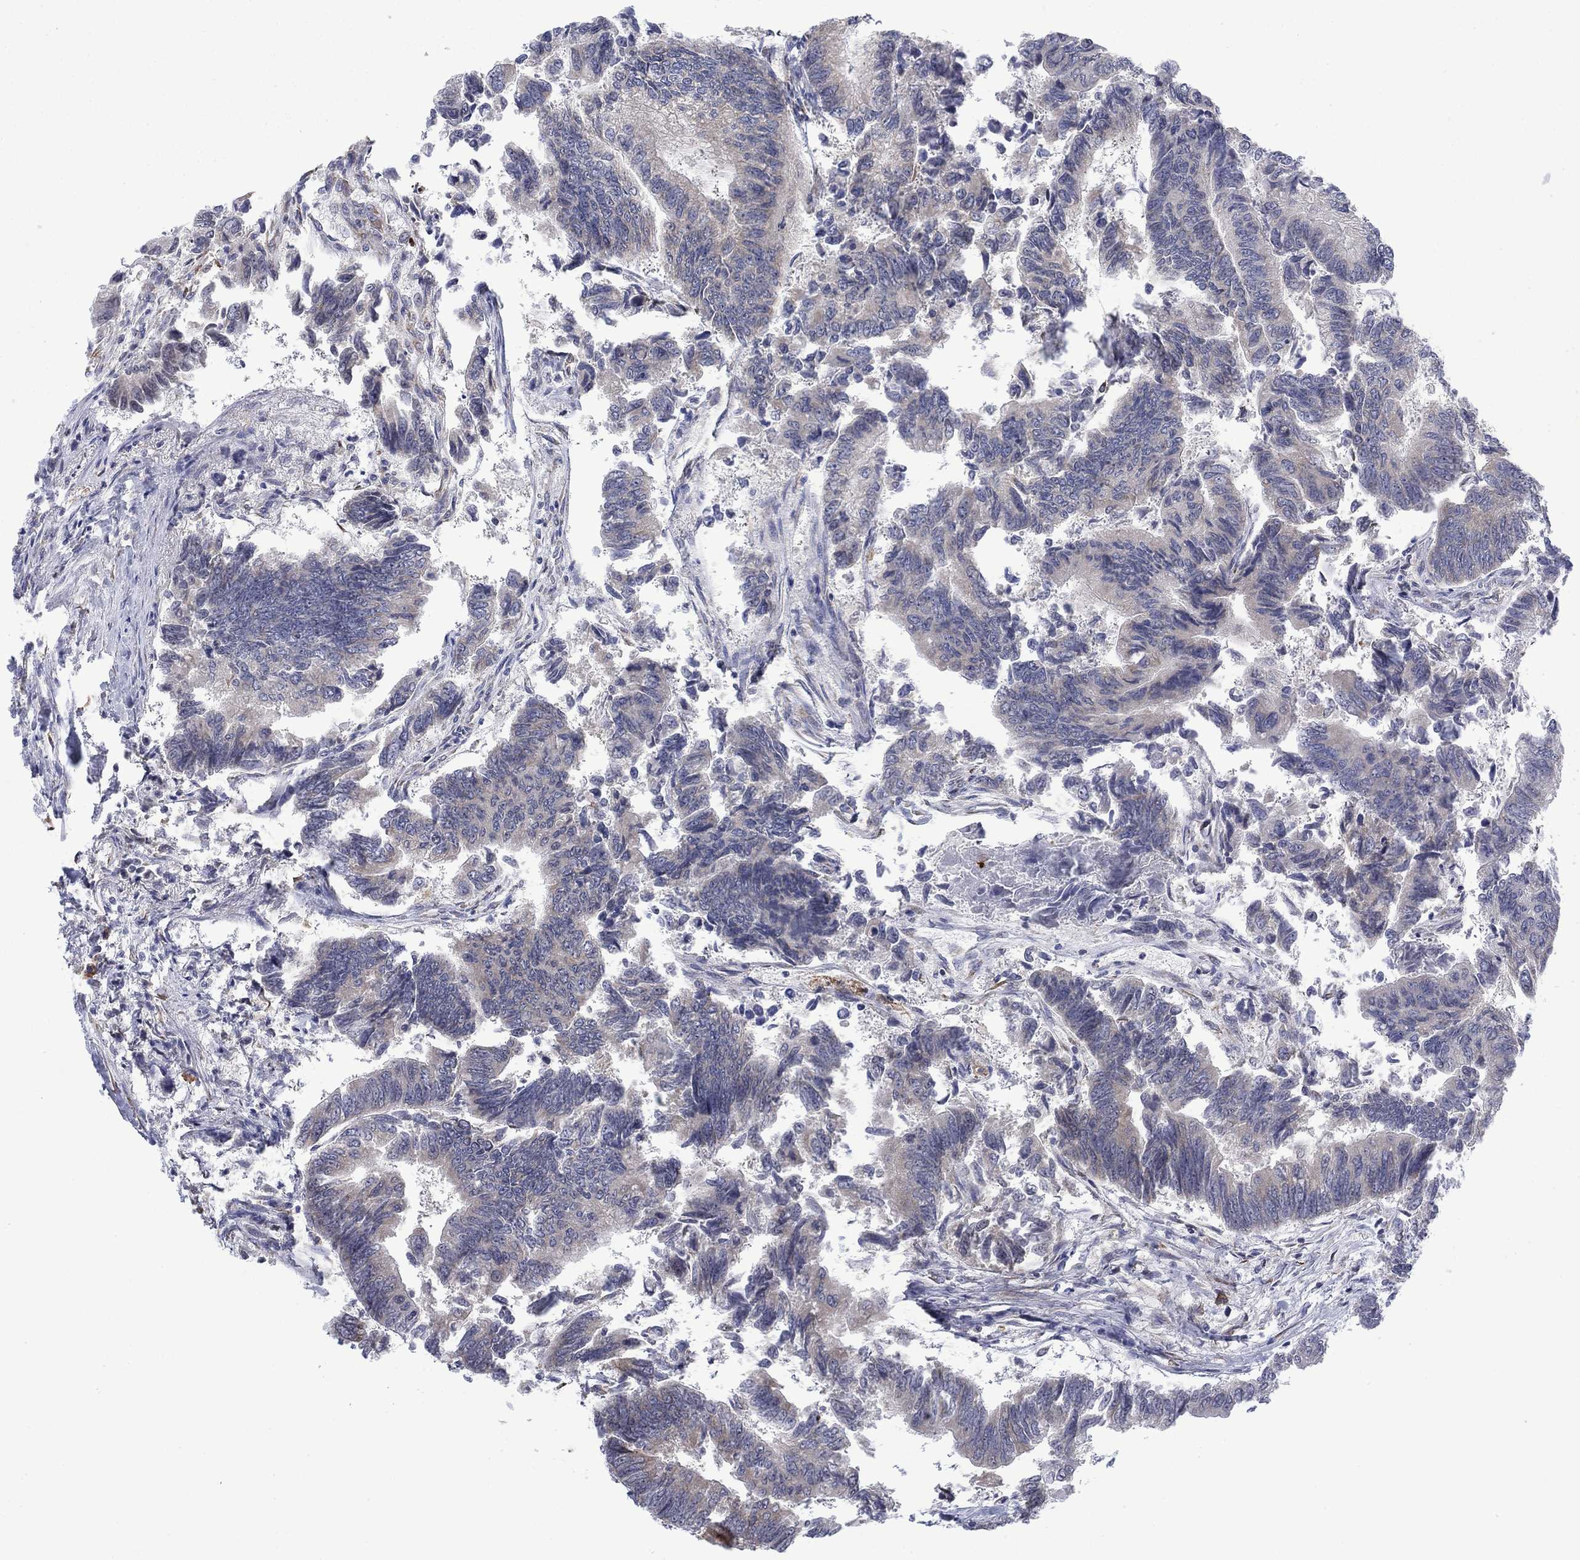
{"staining": {"intensity": "negative", "quantity": "none", "location": "none"}, "tissue": "colorectal cancer", "cell_type": "Tumor cells", "image_type": "cancer", "snomed": [{"axis": "morphology", "description": "Adenocarcinoma, NOS"}, {"axis": "topography", "description": "Colon"}], "caption": "Immunohistochemical staining of human adenocarcinoma (colorectal) displays no significant staining in tumor cells.", "gene": "MTRFR", "patient": {"sex": "female", "age": 65}}